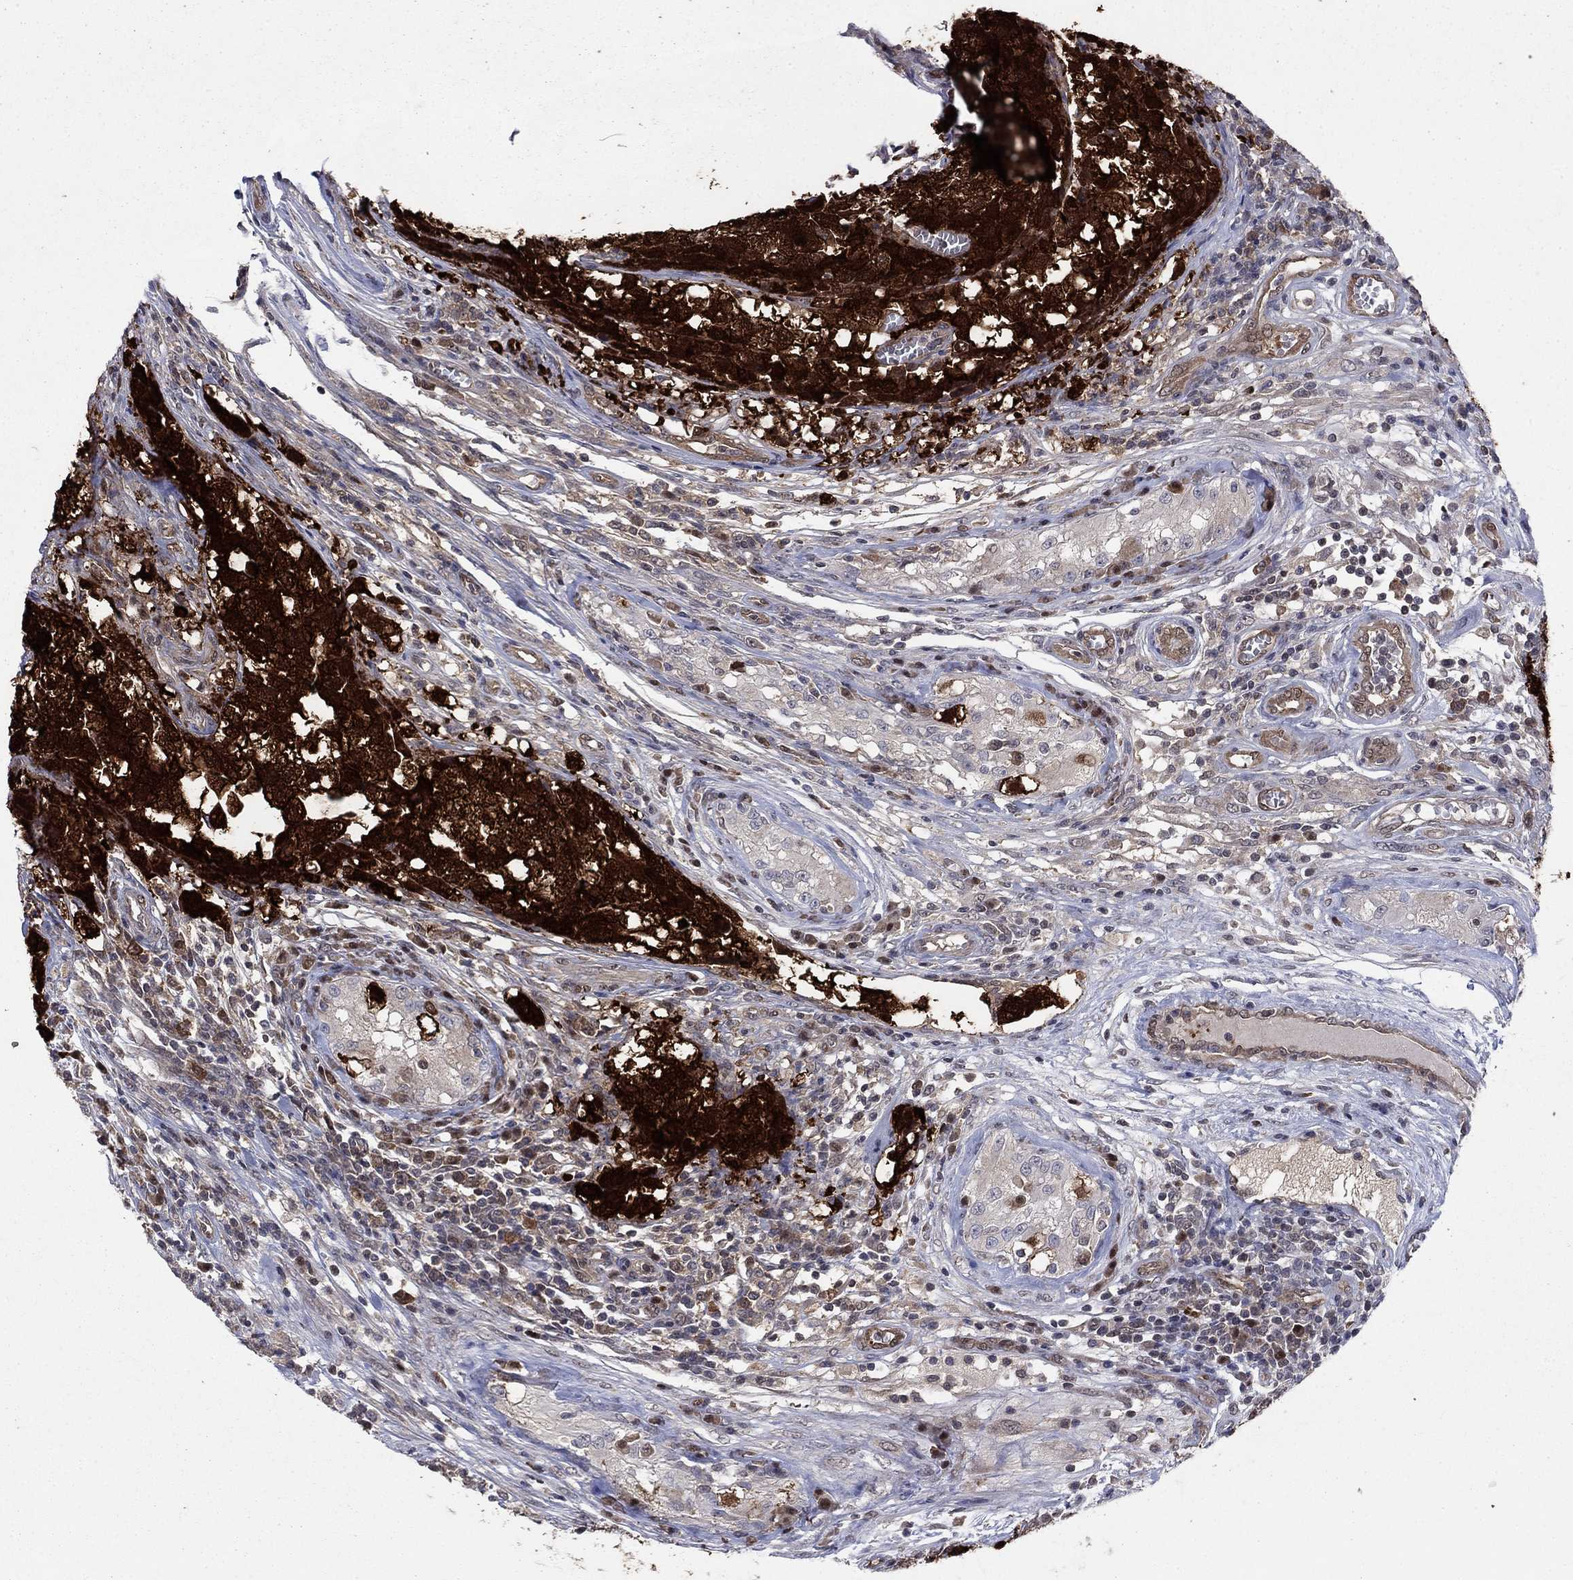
{"staining": {"intensity": "strong", "quantity": ">75%", "location": "cytoplasmic/membranous"}, "tissue": "testis cancer", "cell_type": "Tumor cells", "image_type": "cancer", "snomed": [{"axis": "morphology", "description": "Seminoma, NOS"}, {"axis": "morphology", "description": "Carcinoma, Embryonal, NOS"}, {"axis": "topography", "description": "Testis"}], "caption": "The histopathology image demonstrates immunohistochemical staining of testis cancer. There is strong cytoplasmic/membranous expression is seen in approximately >75% of tumor cells.", "gene": "FKBP4", "patient": {"sex": "male", "age": 22}}